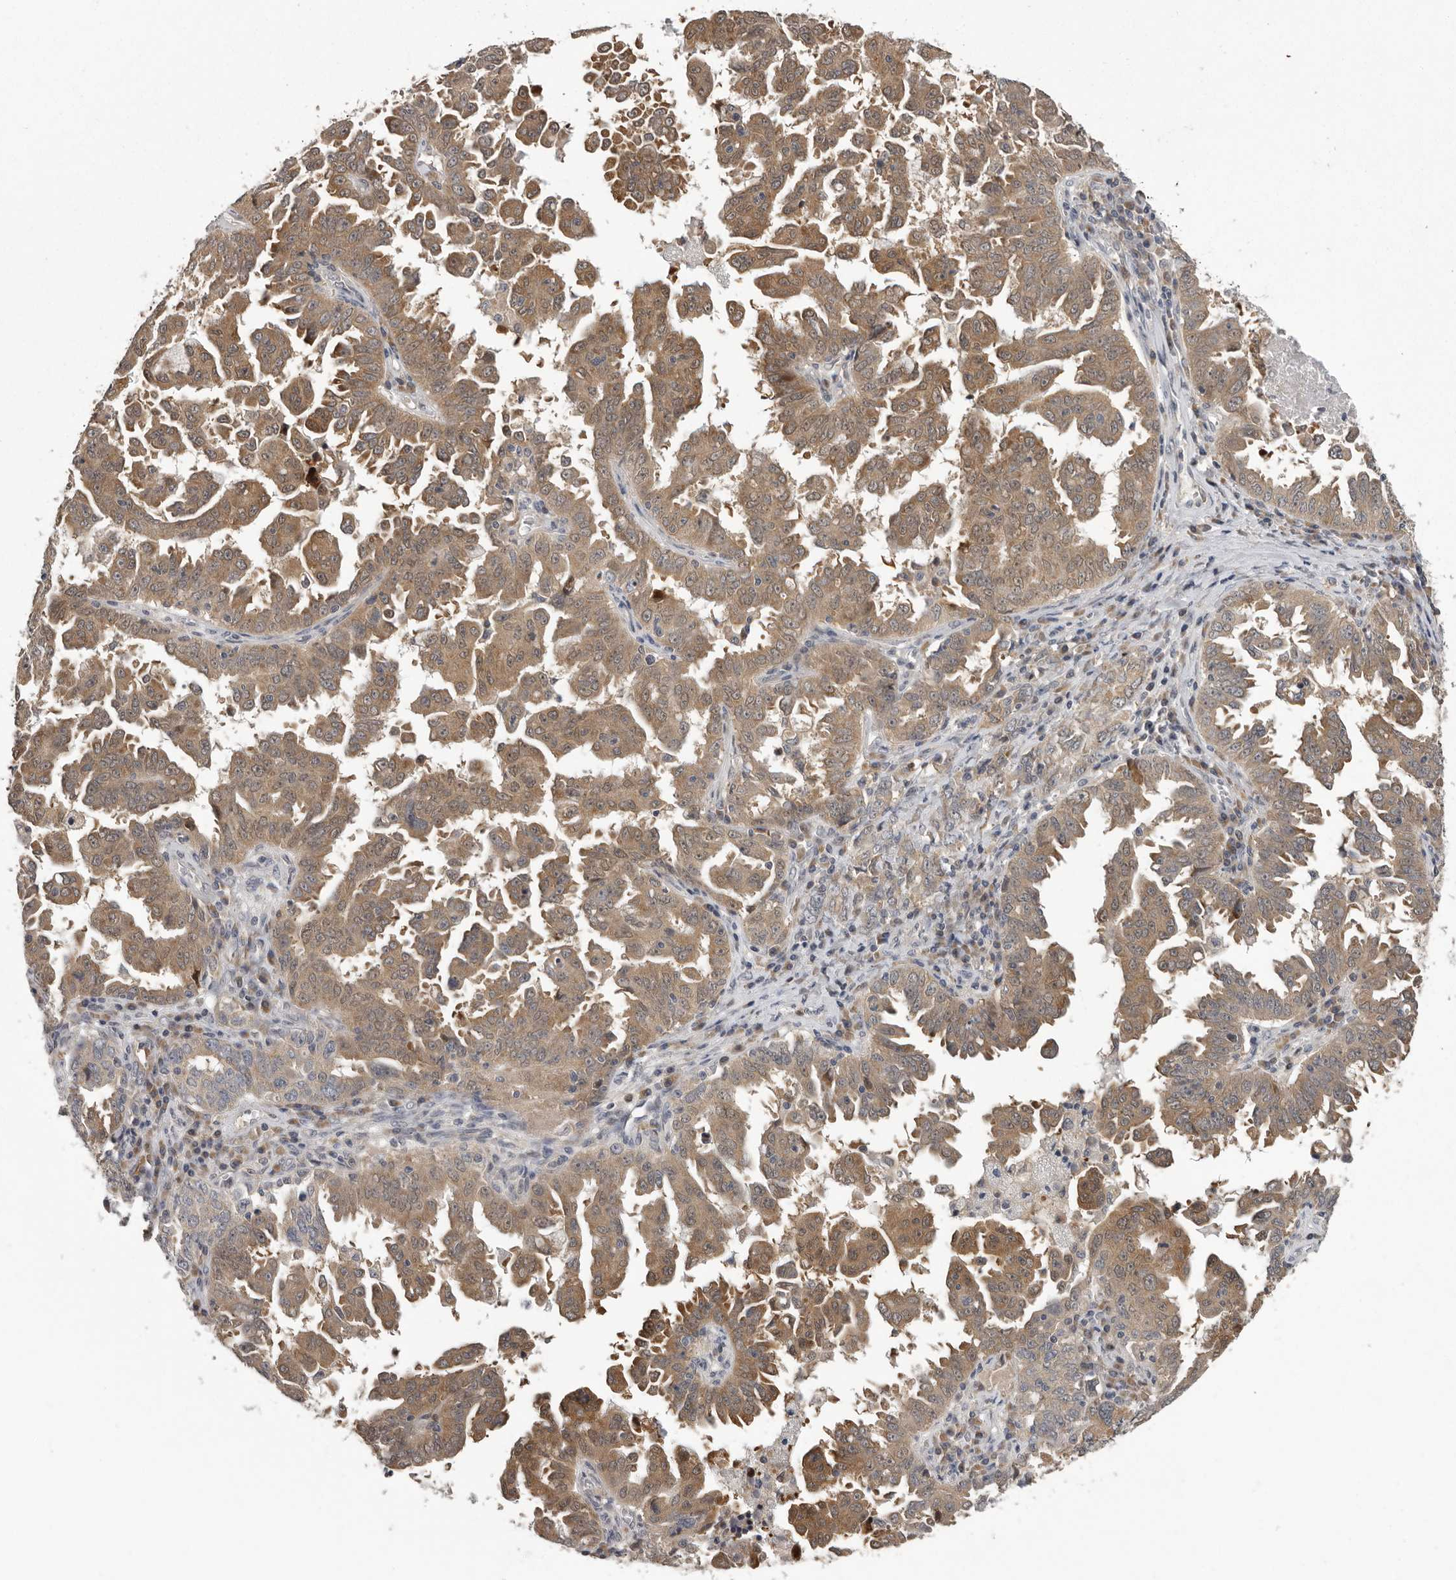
{"staining": {"intensity": "moderate", "quantity": ">75%", "location": "cytoplasmic/membranous"}, "tissue": "ovarian cancer", "cell_type": "Tumor cells", "image_type": "cancer", "snomed": [{"axis": "morphology", "description": "Carcinoma, endometroid"}, {"axis": "topography", "description": "Ovary"}], "caption": "Immunohistochemistry (IHC) of human endometroid carcinoma (ovarian) displays medium levels of moderate cytoplasmic/membranous expression in approximately >75% of tumor cells.", "gene": "RALGPS2", "patient": {"sex": "female", "age": 62}}